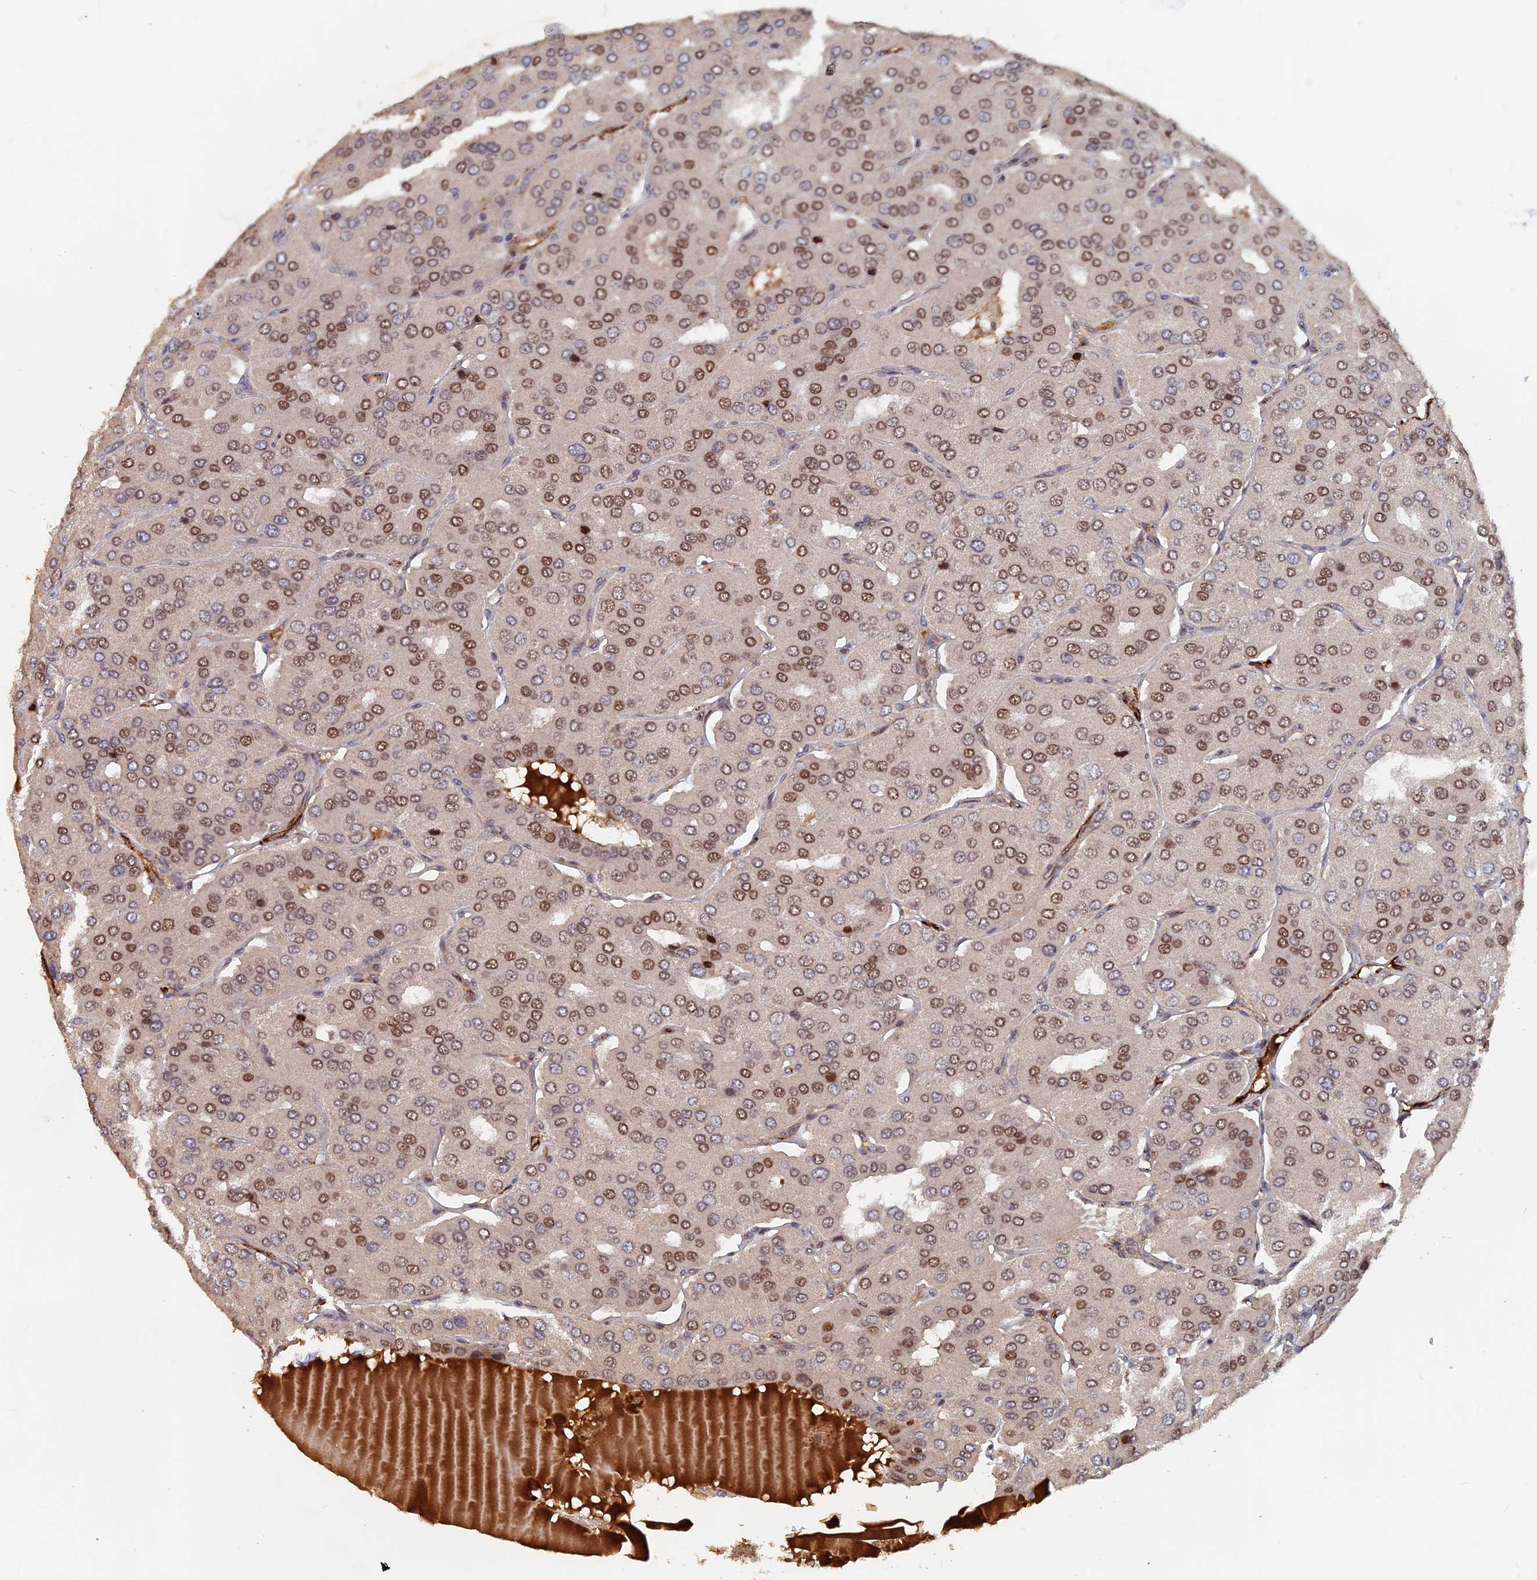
{"staining": {"intensity": "moderate", "quantity": ">75%", "location": "nuclear"}, "tissue": "parathyroid gland", "cell_type": "Glandular cells", "image_type": "normal", "snomed": [{"axis": "morphology", "description": "Normal tissue, NOS"}, {"axis": "morphology", "description": "Adenoma, NOS"}, {"axis": "topography", "description": "Parathyroid gland"}], "caption": "Brown immunohistochemical staining in normal human parathyroid gland demonstrates moderate nuclear expression in about >75% of glandular cells.", "gene": "SH3D21", "patient": {"sex": "female", "age": 86}}